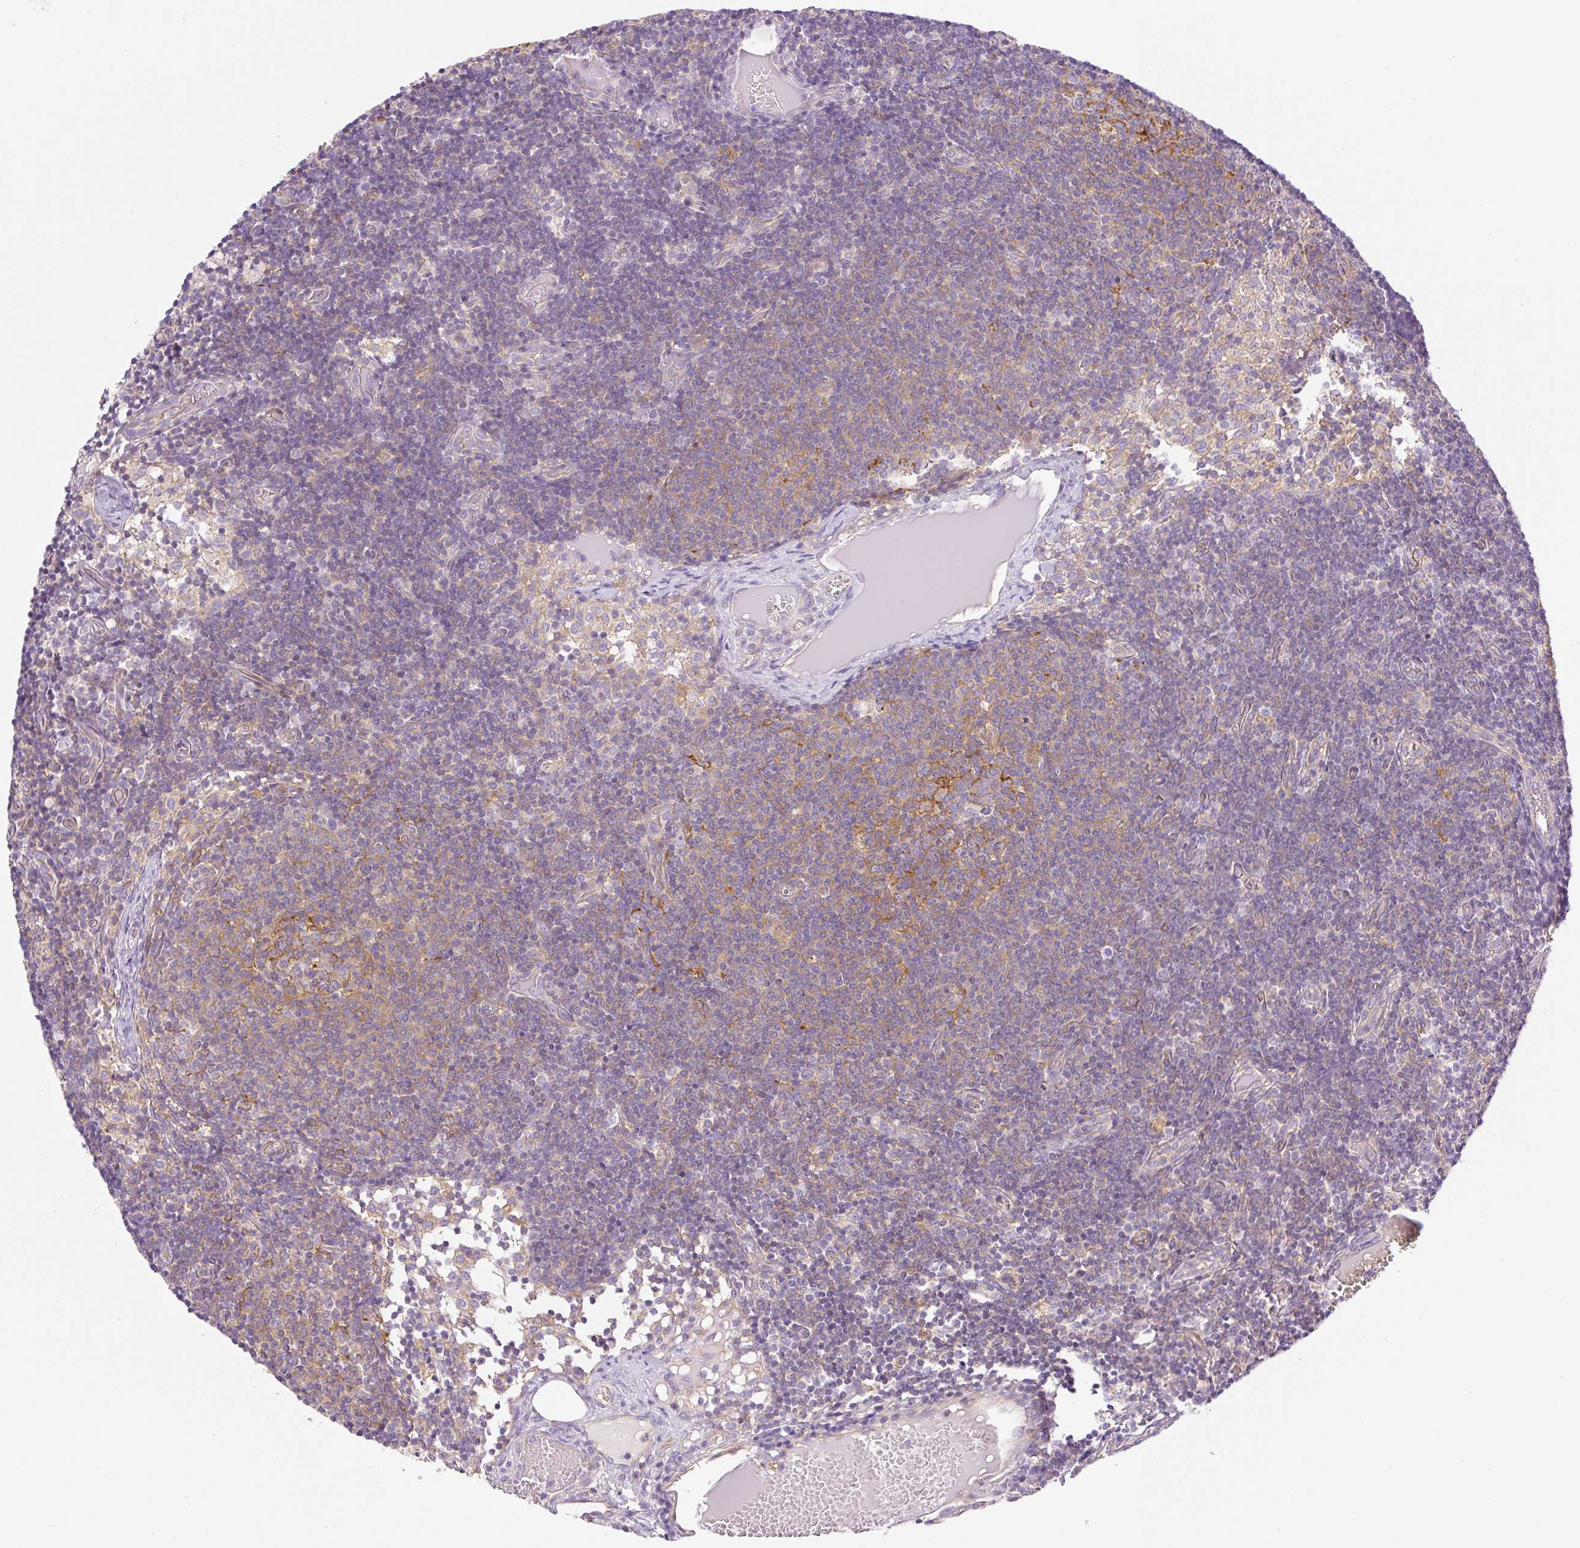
{"staining": {"intensity": "moderate", "quantity": "<25%", "location": "cytoplasmic/membranous"}, "tissue": "lymph node", "cell_type": "Germinal center cells", "image_type": "normal", "snomed": [{"axis": "morphology", "description": "Normal tissue, NOS"}, {"axis": "topography", "description": "Lymph node"}], "caption": "Protein expression analysis of unremarkable human lymph node reveals moderate cytoplasmic/membranous staining in approximately <25% of germinal center cells. The staining is performed using DAB brown chromogen to label protein expression. The nuclei are counter-stained blue using hematoxylin.", "gene": "EHD1", "patient": {"sex": "female", "age": 31}}